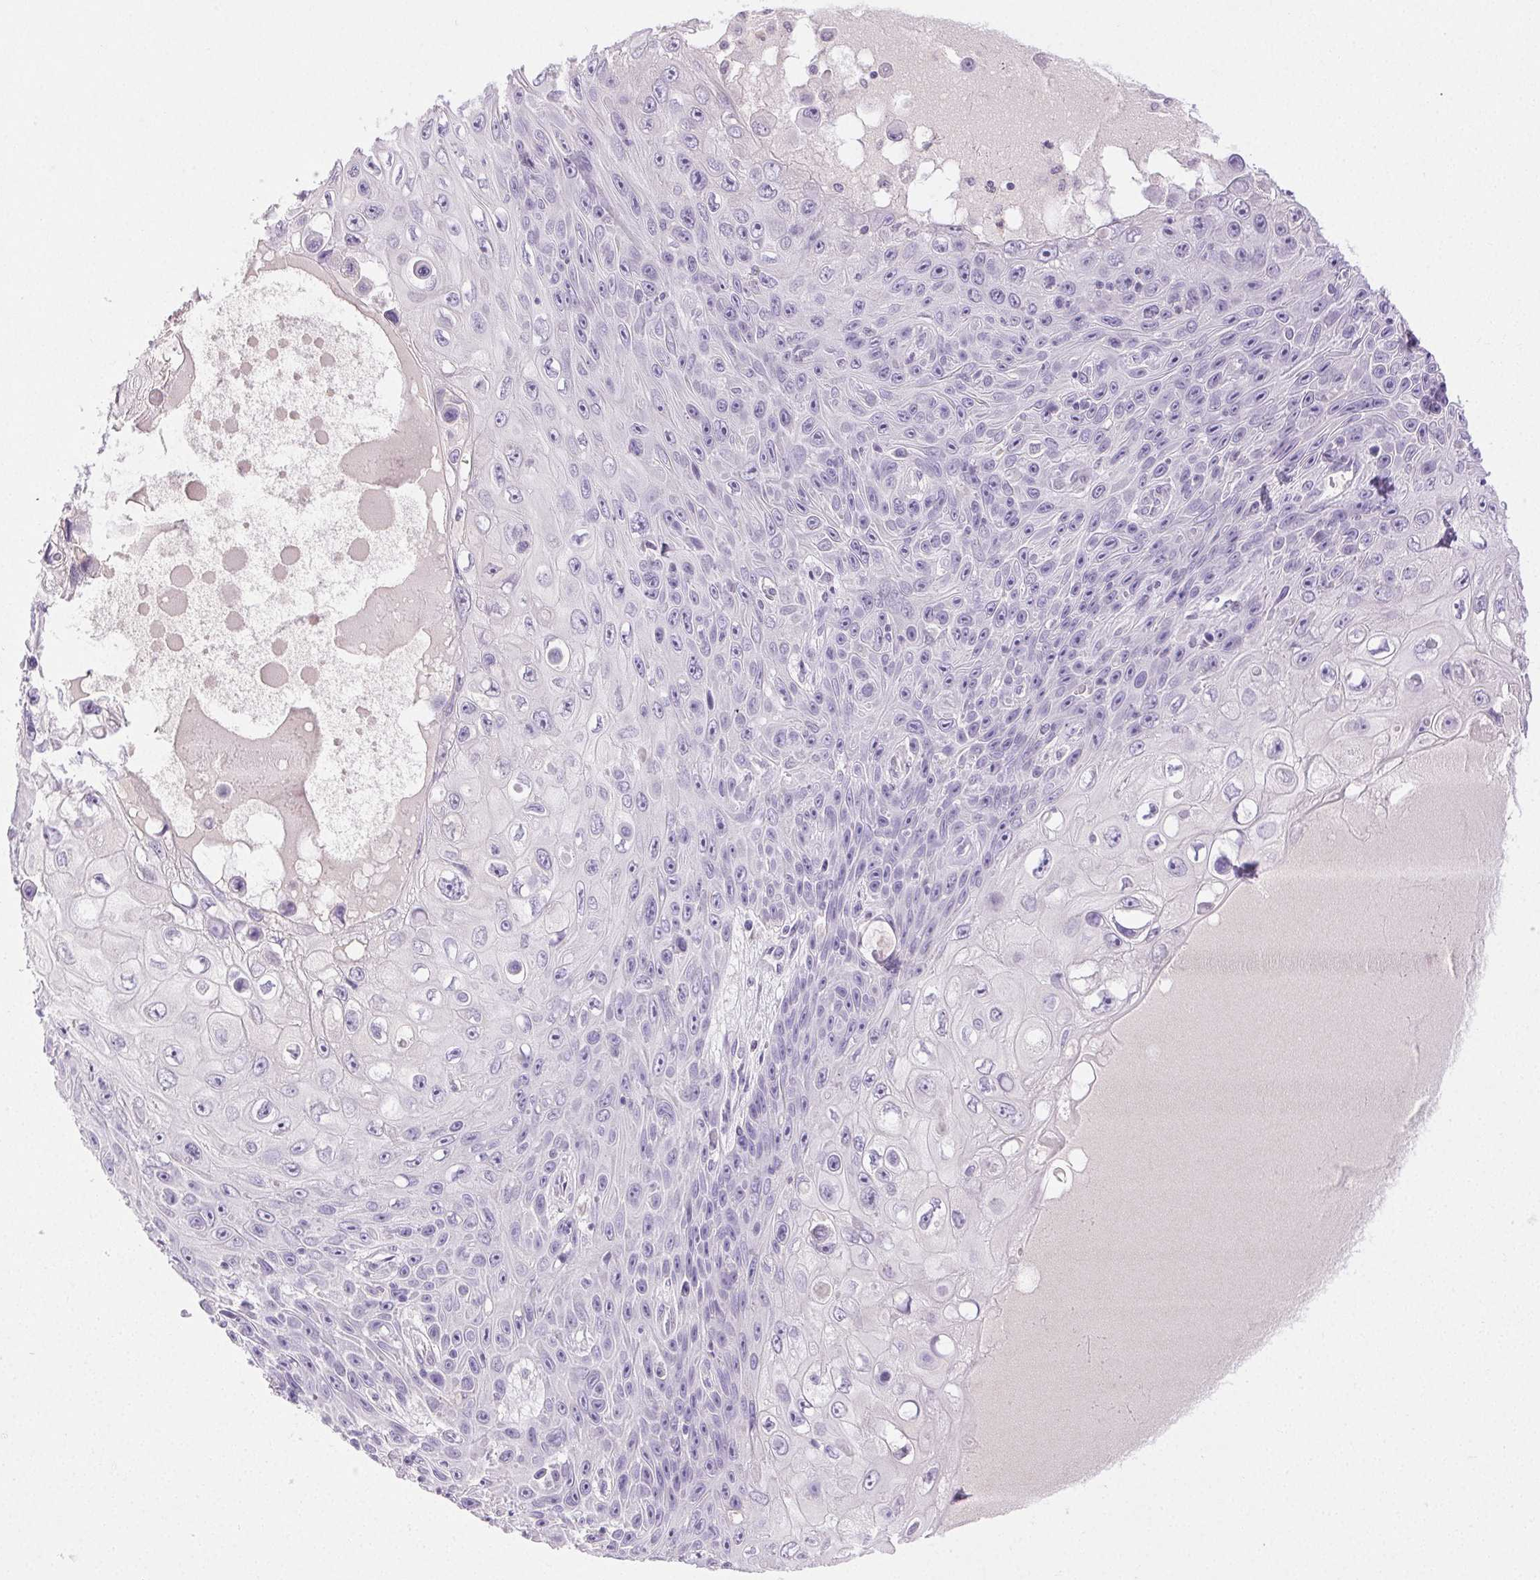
{"staining": {"intensity": "negative", "quantity": "none", "location": "none"}, "tissue": "skin cancer", "cell_type": "Tumor cells", "image_type": "cancer", "snomed": [{"axis": "morphology", "description": "Squamous cell carcinoma, NOS"}, {"axis": "topography", "description": "Skin"}], "caption": "Tumor cells show no significant staining in squamous cell carcinoma (skin).", "gene": "EMX2", "patient": {"sex": "male", "age": 82}}